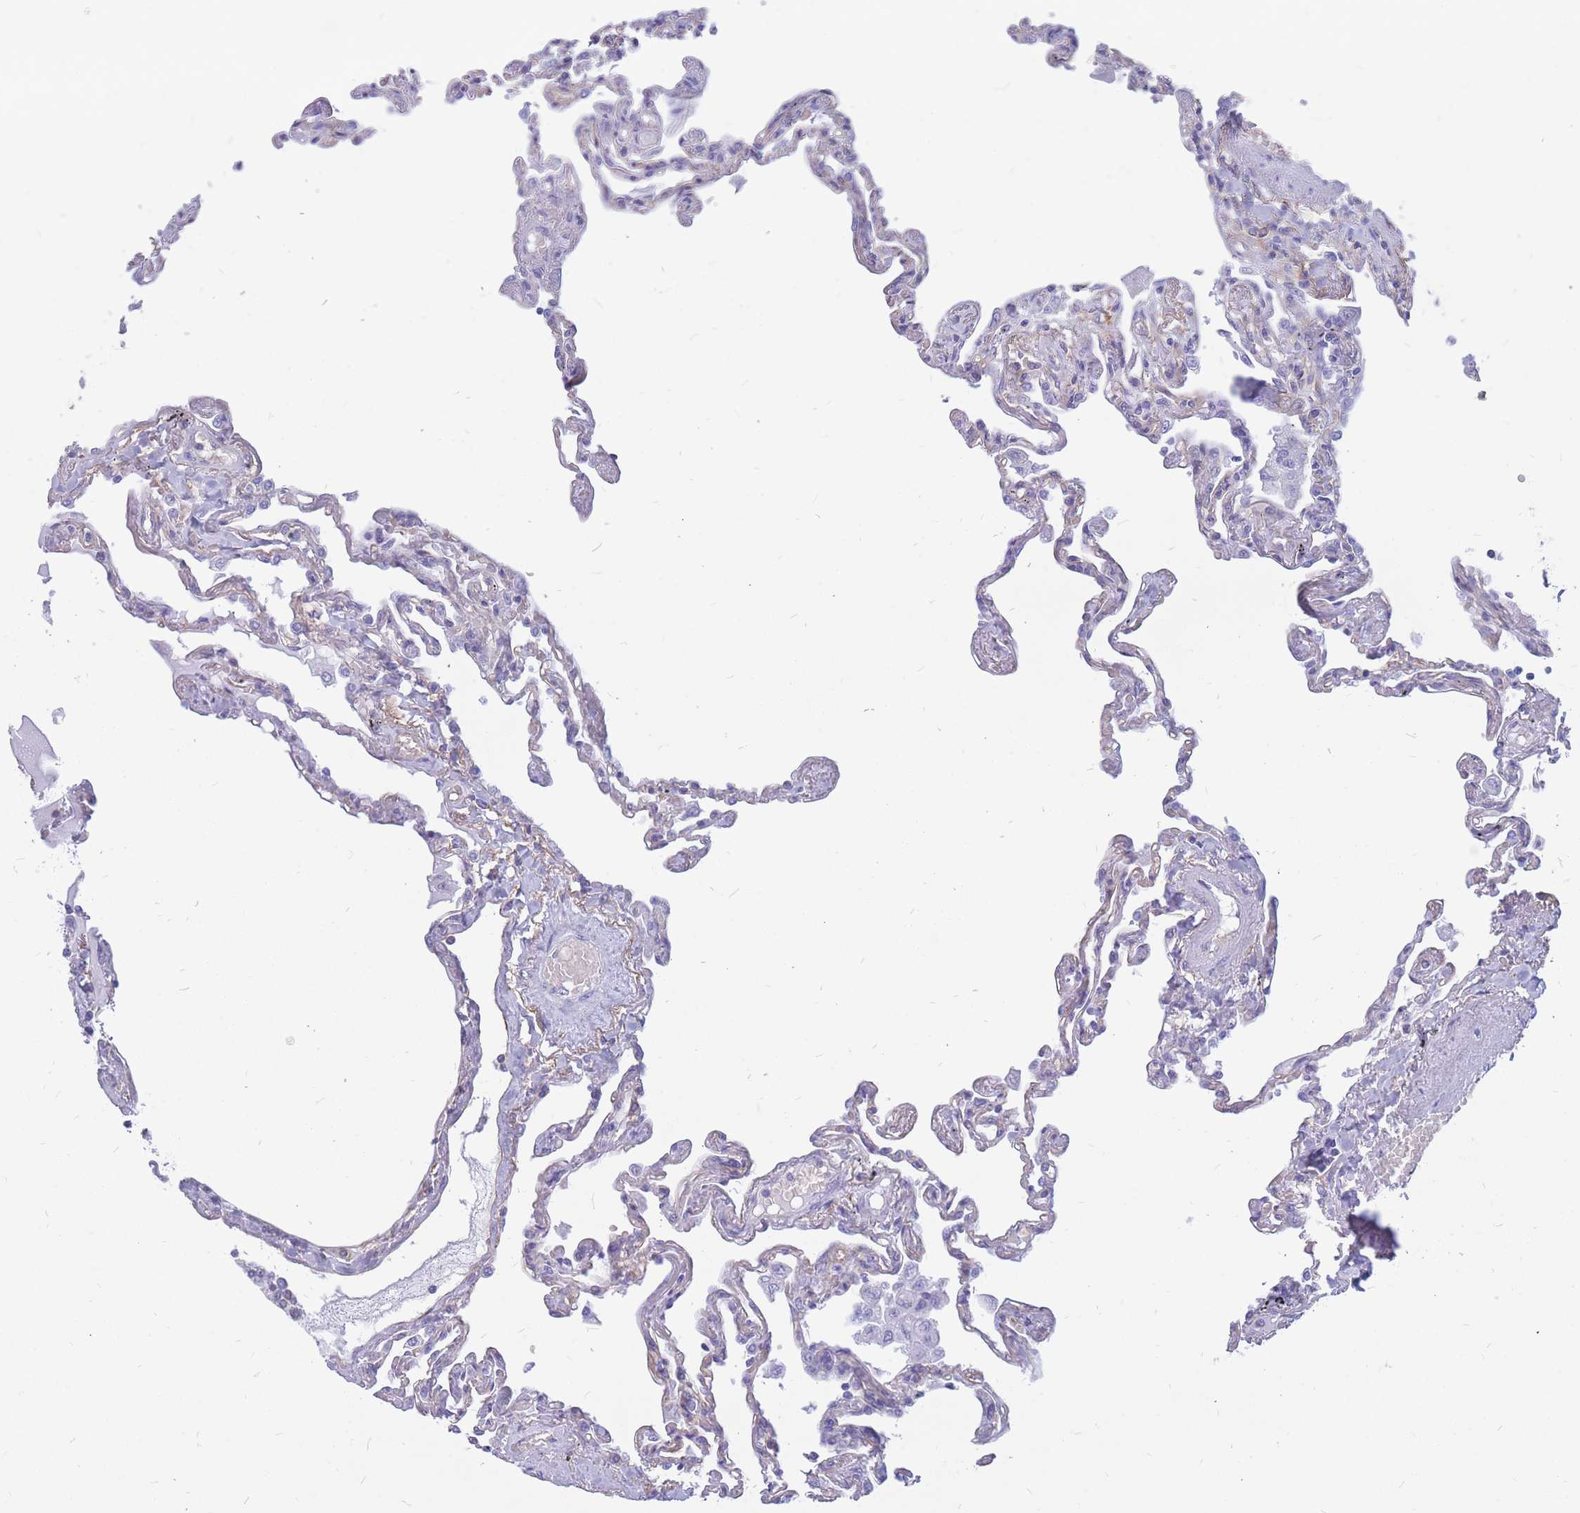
{"staining": {"intensity": "negative", "quantity": "none", "location": "none"}, "tissue": "lung", "cell_type": "Alveolar cells", "image_type": "normal", "snomed": [{"axis": "morphology", "description": "Normal tissue, NOS"}, {"axis": "topography", "description": "Lung"}], "caption": "A high-resolution micrograph shows IHC staining of unremarkable lung, which demonstrates no significant positivity in alveolar cells.", "gene": "ADD2", "patient": {"sex": "female", "age": 67}}